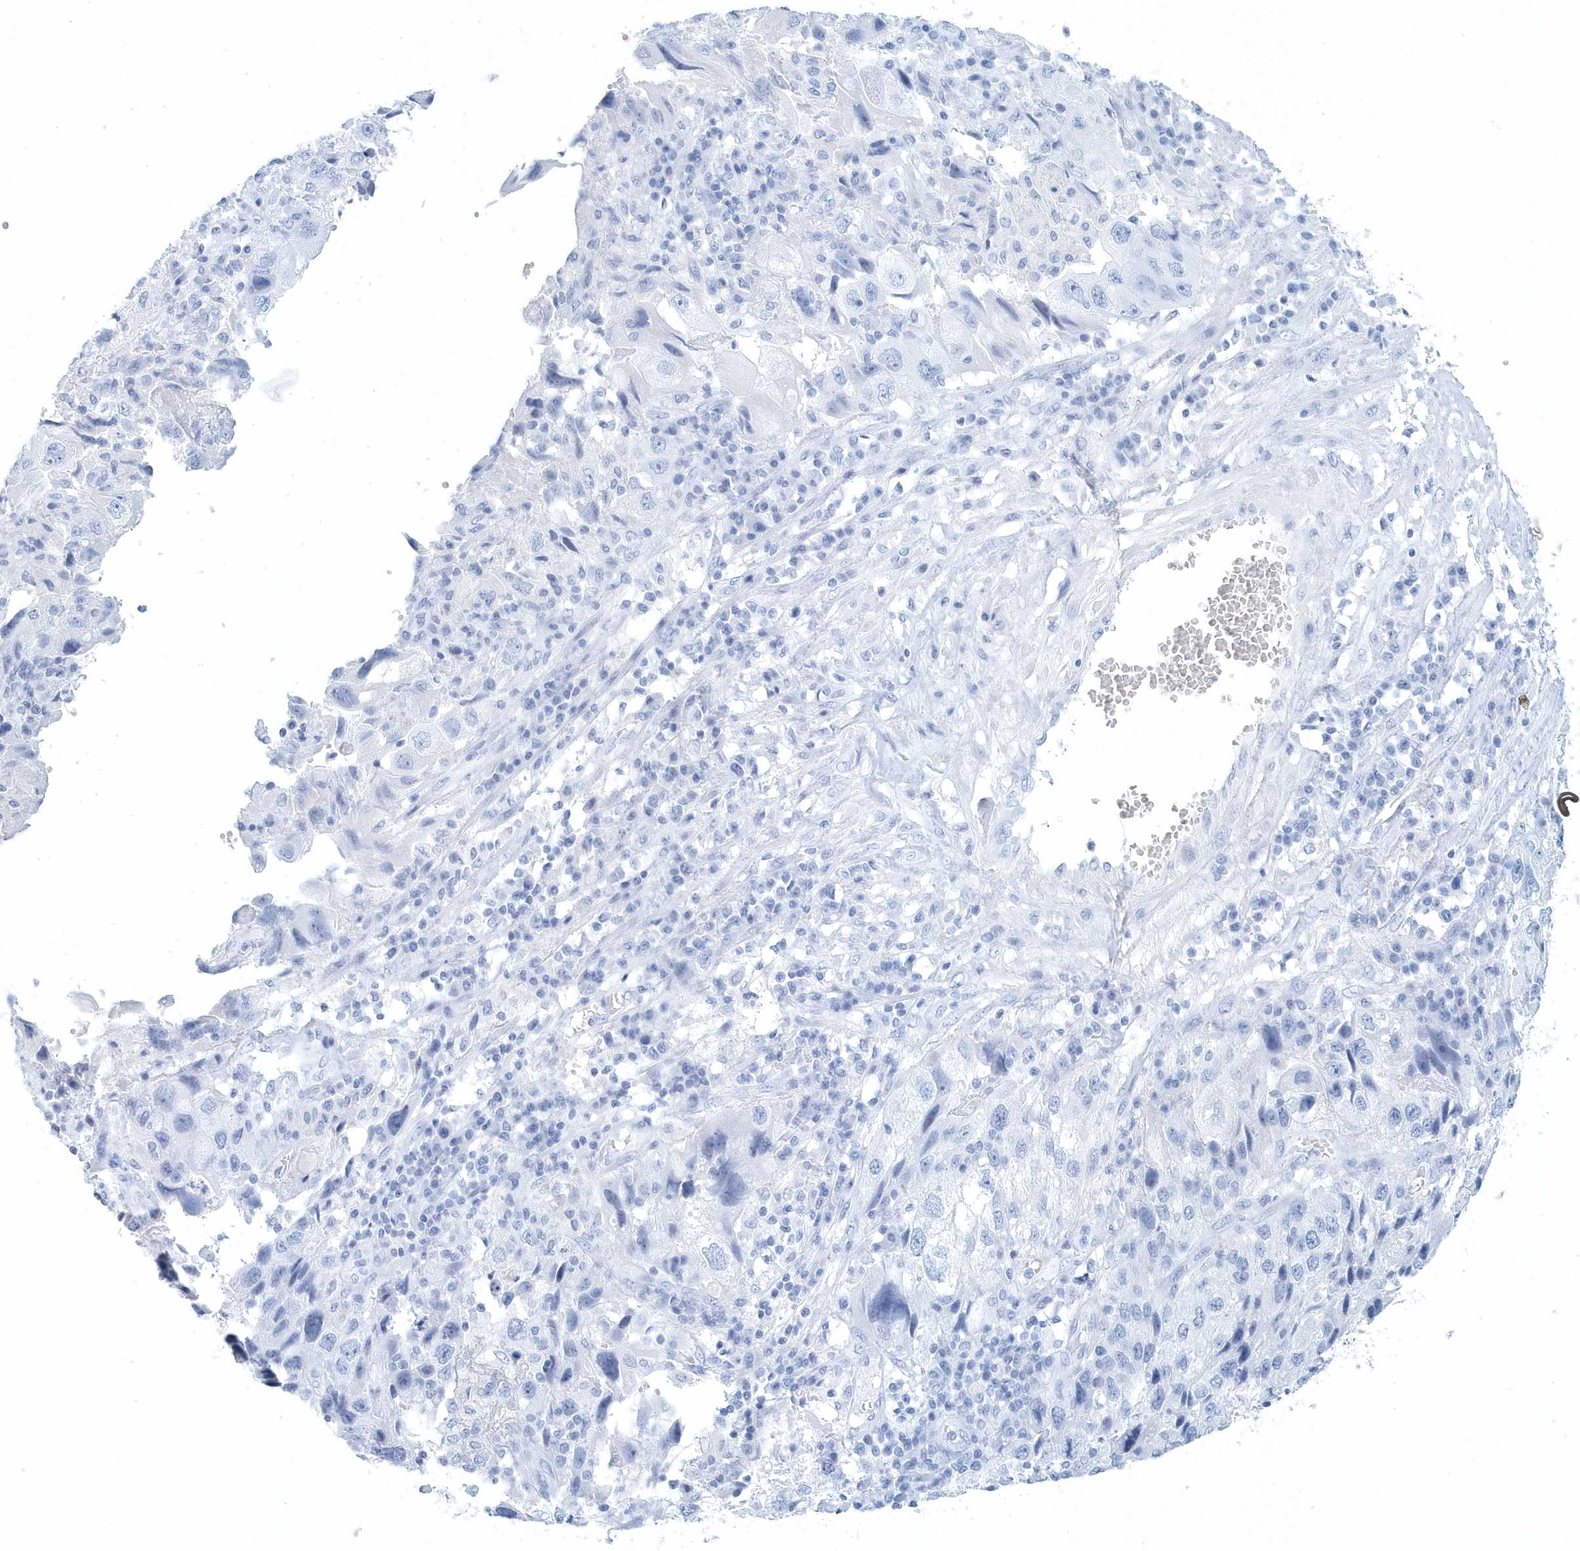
{"staining": {"intensity": "negative", "quantity": "none", "location": "none"}, "tissue": "endometrial cancer", "cell_type": "Tumor cells", "image_type": "cancer", "snomed": [{"axis": "morphology", "description": "Adenocarcinoma, NOS"}, {"axis": "topography", "description": "Endometrium"}], "caption": "Immunohistochemistry (IHC) micrograph of neoplastic tissue: endometrial cancer stained with DAB reveals no significant protein positivity in tumor cells. (DAB (3,3'-diaminobenzidine) immunohistochemistry visualized using brightfield microscopy, high magnification).", "gene": "PTPRO", "patient": {"sex": "female", "age": 49}}